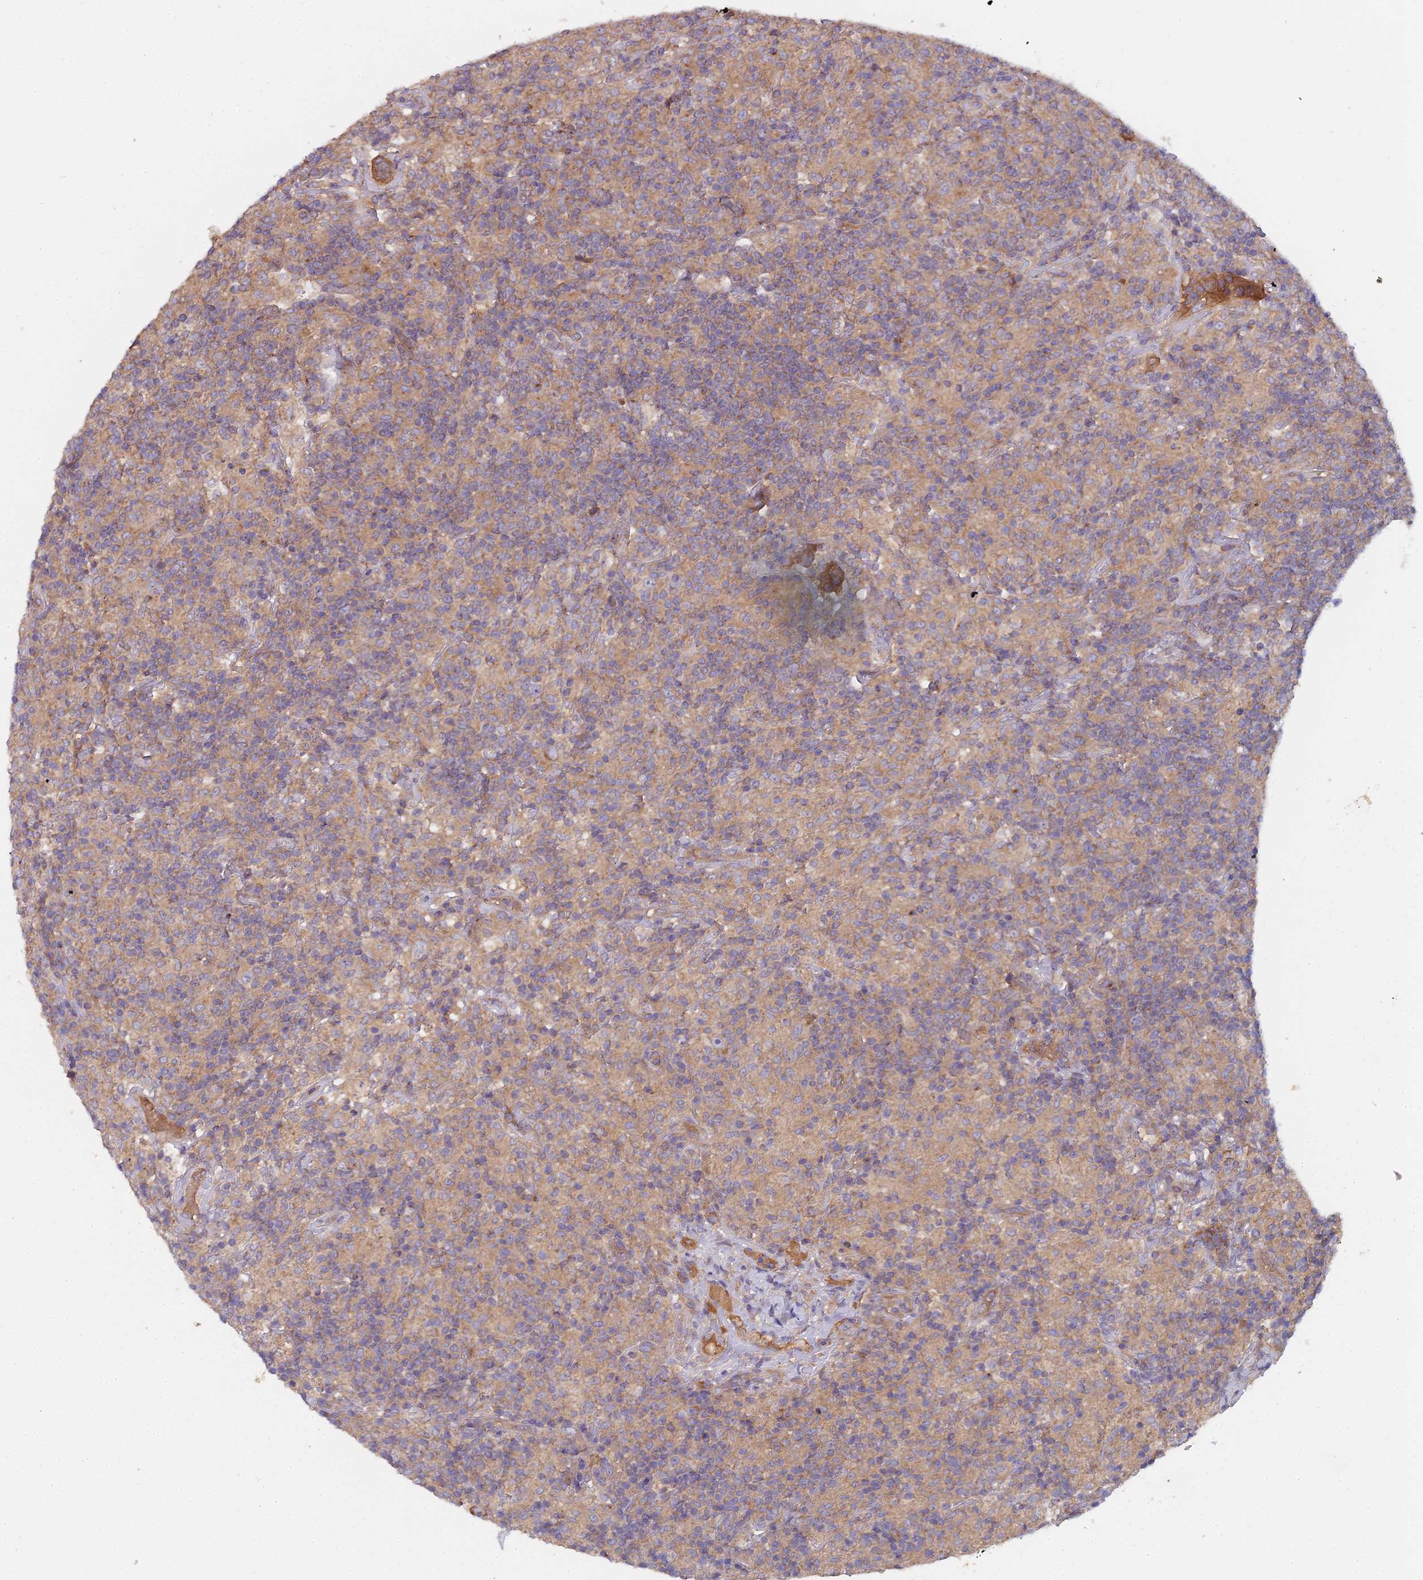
{"staining": {"intensity": "weak", "quantity": "25%-75%", "location": "cytoplasmic/membranous"}, "tissue": "lymphoma", "cell_type": "Tumor cells", "image_type": "cancer", "snomed": [{"axis": "morphology", "description": "Hodgkin's disease, NOS"}, {"axis": "topography", "description": "Lymph node"}], "caption": "Hodgkin's disease stained with DAB (3,3'-diaminobenzidine) IHC exhibits low levels of weak cytoplasmic/membranous positivity in approximately 25%-75% of tumor cells.", "gene": "CCDC167", "patient": {"sex": "male", "age": 70}}